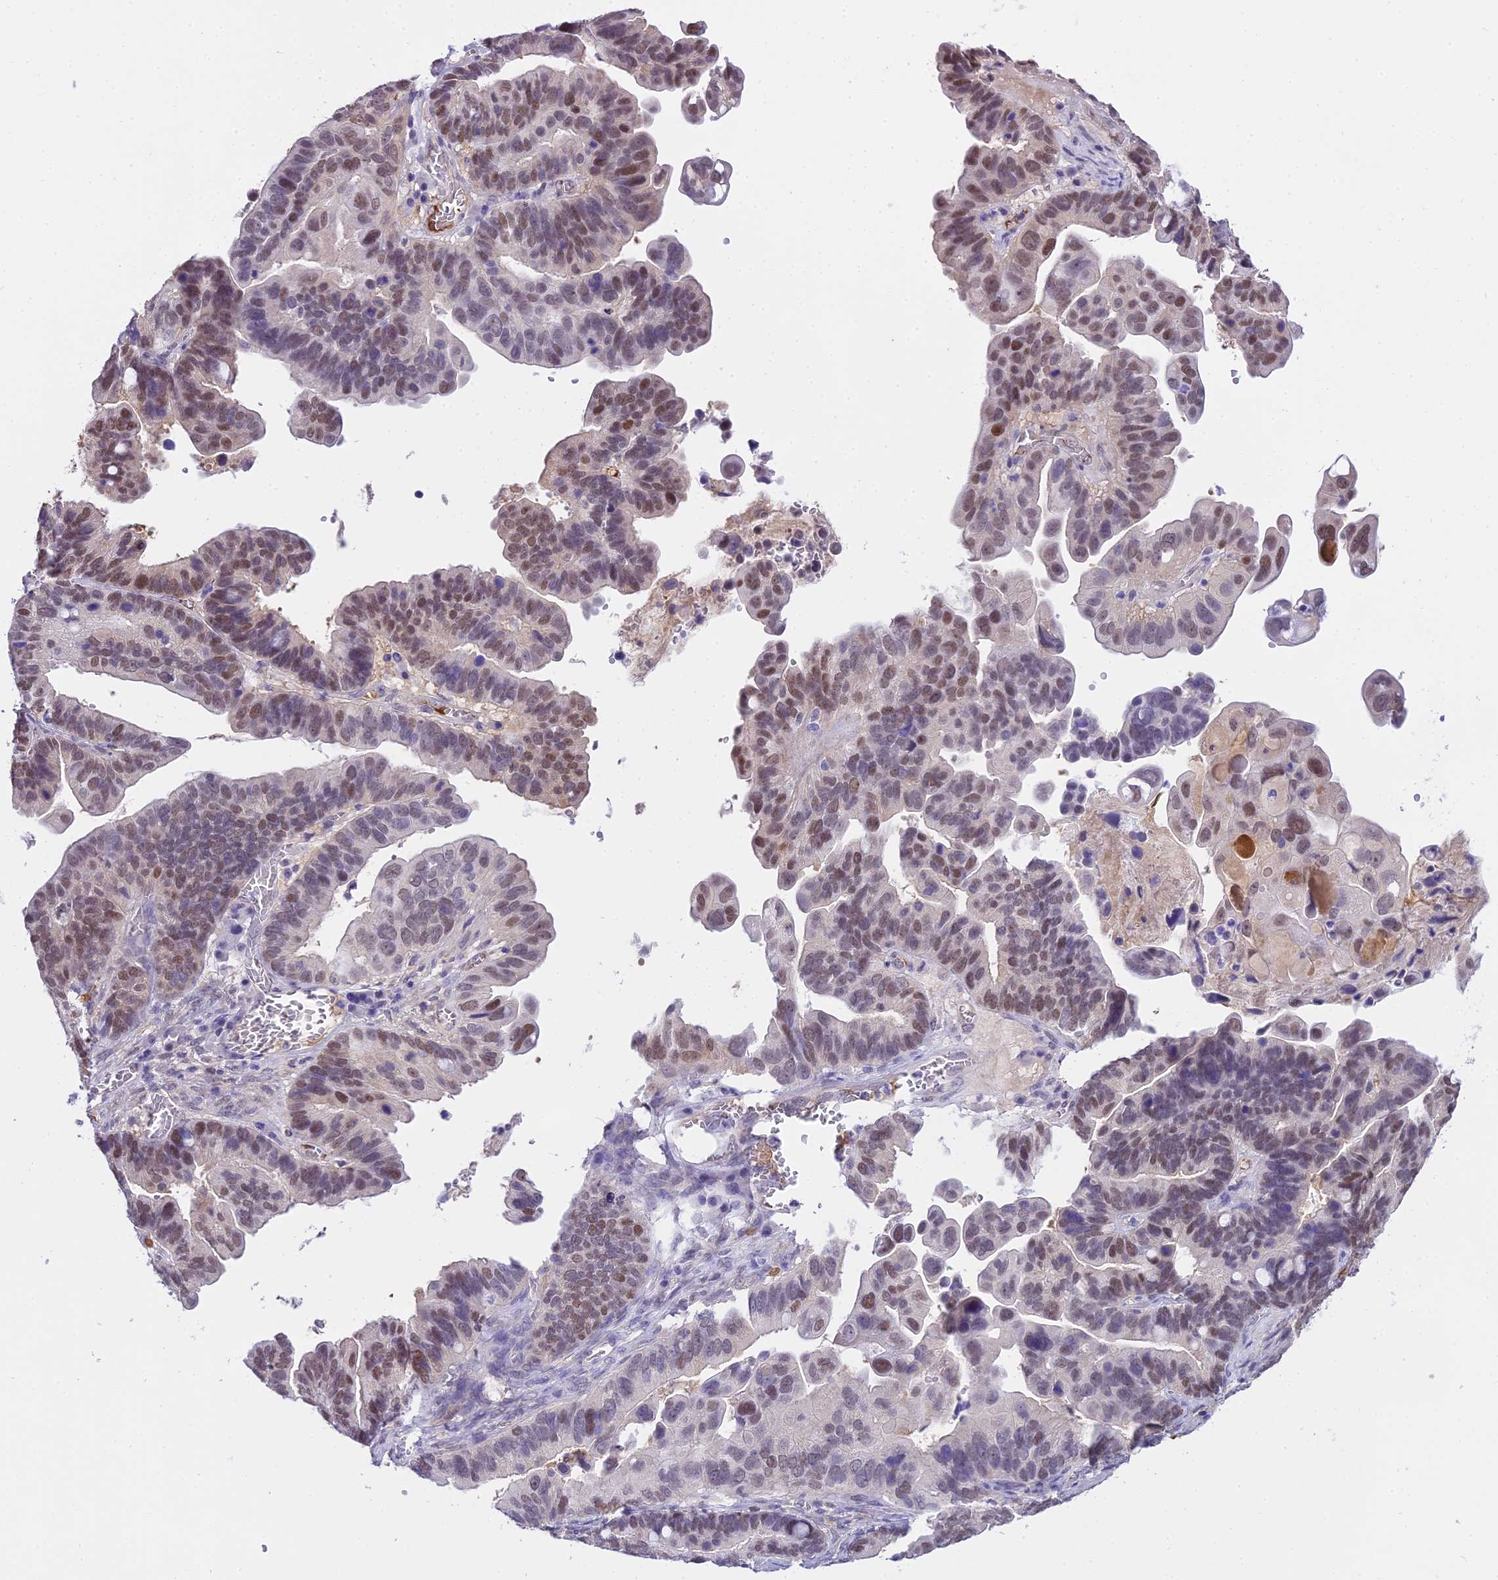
{"staining": {"intensity": "moderate", "quantity": "25%-75%", "location": "nuclear"}, "tissue": "ovarian cancer", "cell_type": "Tumor cells", "image_type": "cancer", "snomed": [{"axis": "morphology", "description": "Cystadenocarcinoma, serous, NOS"}, {"axis": "topography", "description": "Ovary"}], "caption": "Serous cystadenocarcinoma (ovarian) stained for a protein (brown) shows moderate nuclear positive staining in approximately 25%-75% of tumor cells.", "gene": "MAT2A", "patient": {"sex": "female", "age": 56}}